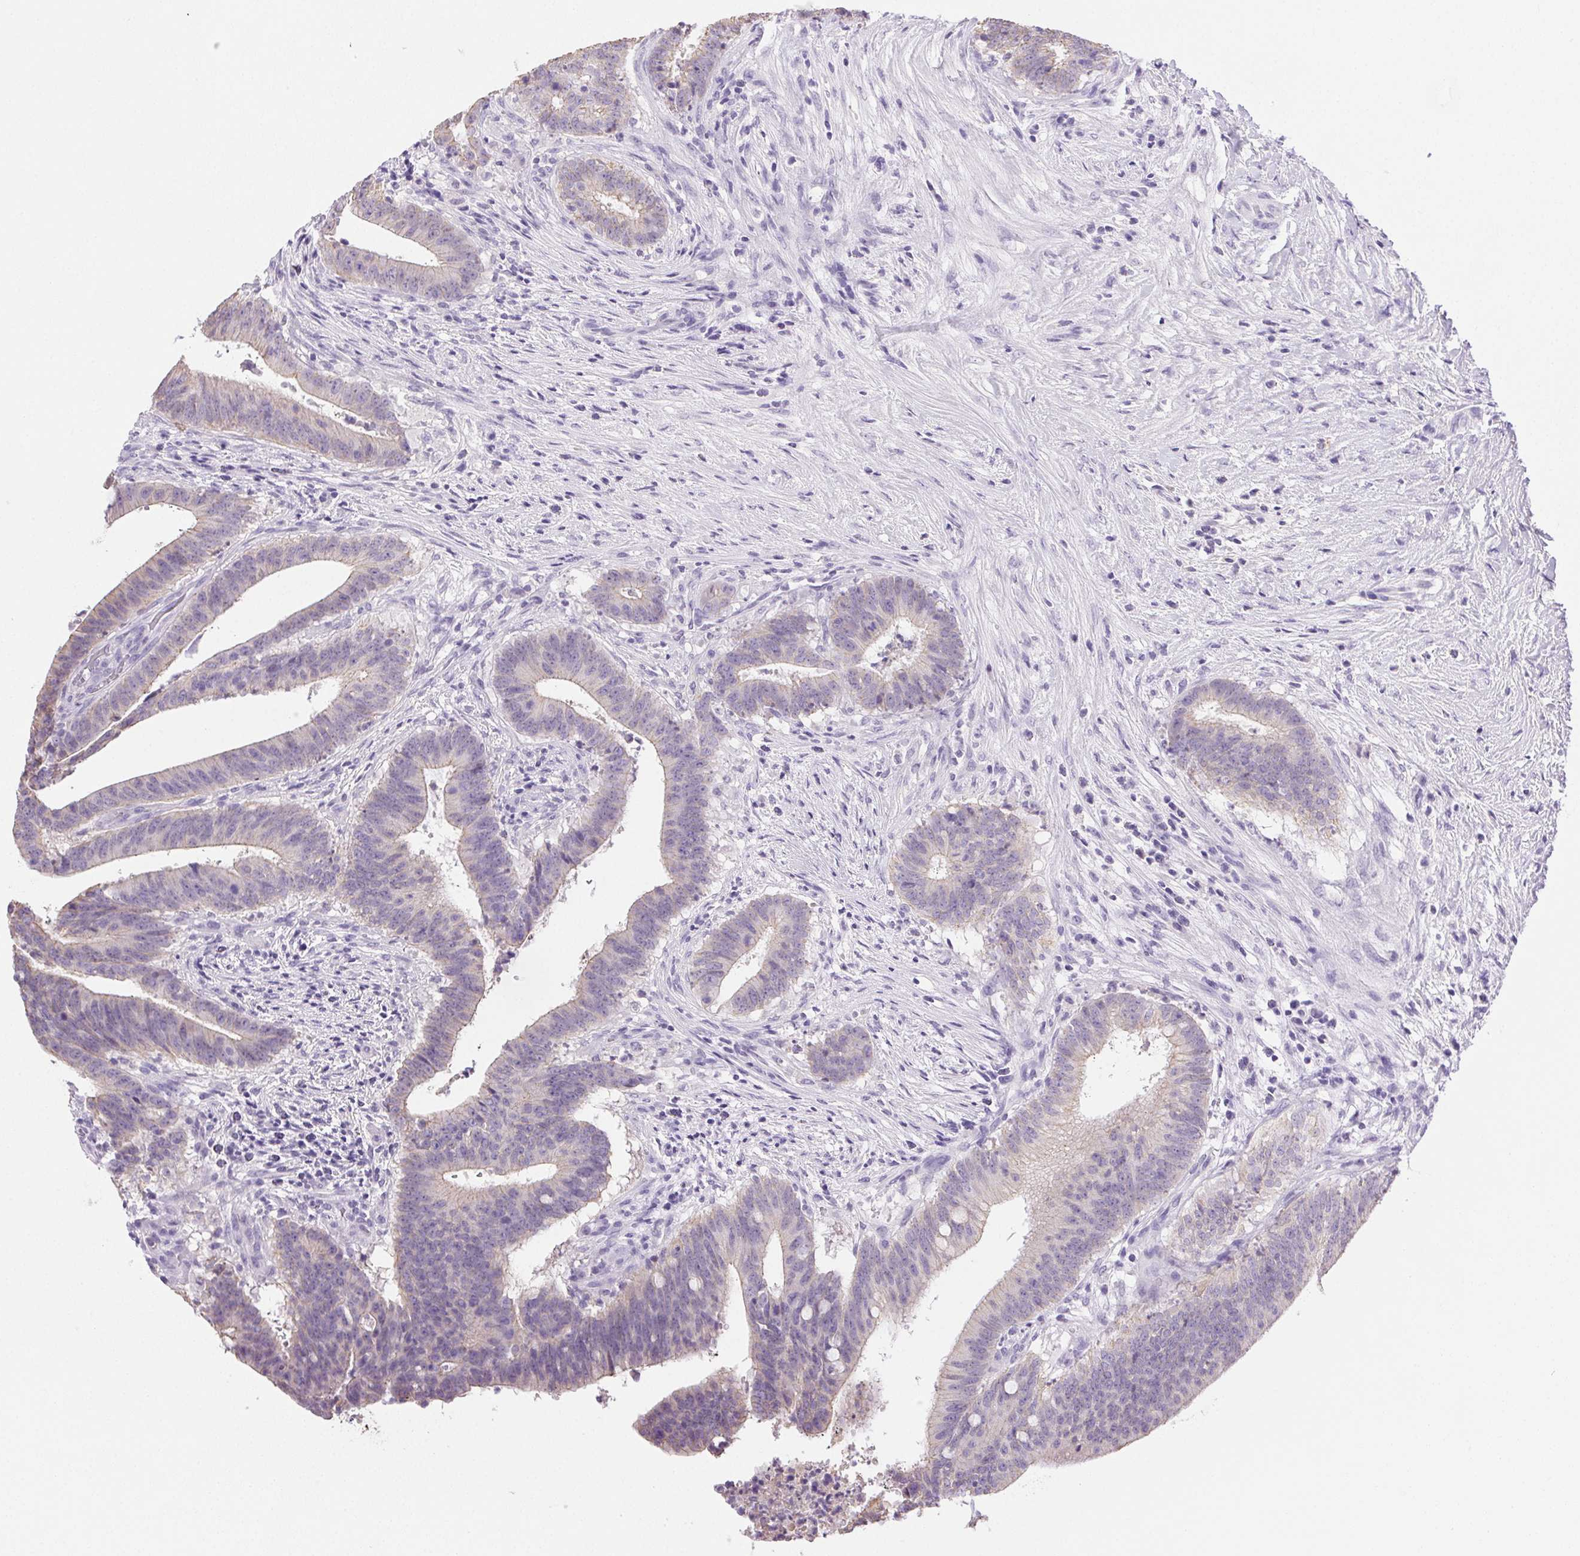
{"staining": {"intensity": "weak", "quantity": "<25%", "location": "cytoplasmic/membranous"}, "tissue": "colorectal cancer", "cell_type": "Tumor cells", "image_type": "cancer", "snomed": [{"axis": "morphology", "description": "Adenocarcinoma, NOS"}, {"axis": "topography", "description": "Colon"}], "caption": "Immunohistochemistry micrograph of neoplastic tissue: adenocarcinoma (colorectal) stained with DAB (3,3'-diaminobenzidine) exhibits no significant protein expression in tumor cells. The staining is performed using DAB brown chromogen with nuclei counter-stained in using hematoxylin.", "gene": "CLDN10", "patient": {"sex": "female", "age": 43}}